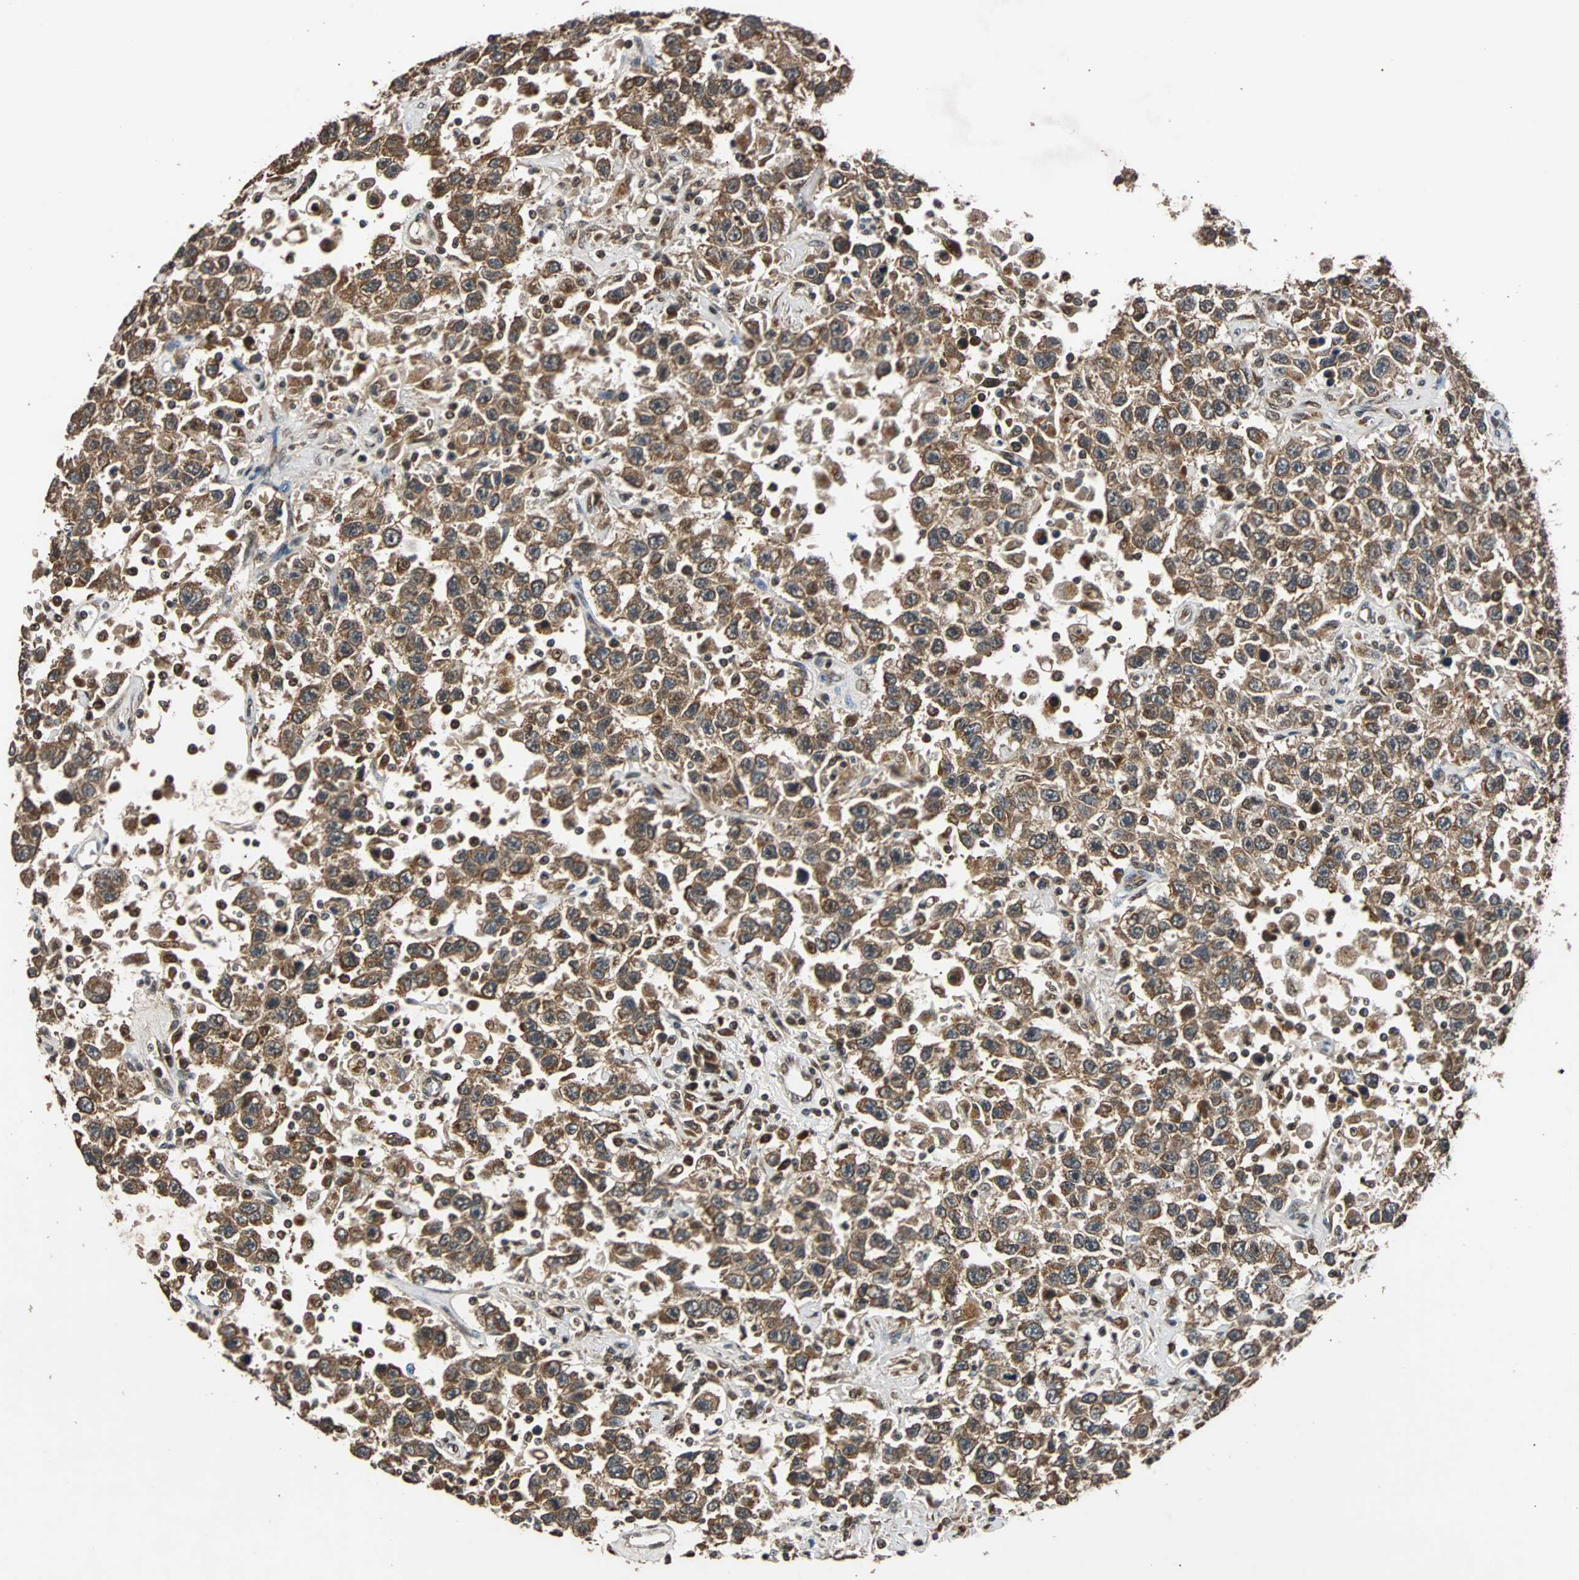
{"staining": {"intensity": "strong", "quantity": ">75%", "location": "cytoplasmic/membranous"}, "tissue": "testis cancer", "cell_type": "Tumor cells", "image_type": "cancer", "snomed": [{"axis": "morphology", "description": "Seminoma, NOS"}, {"axis": "topography", "description": "Testis"}], "caption": "Brown immunohistochemical staining in human testis cancer (seminoma) exhibits strong cytoplasmic/membranous staining in about >75% of tumor cells.", "gene": "USP31", "patient": {"sex": "male", "age": 41}}